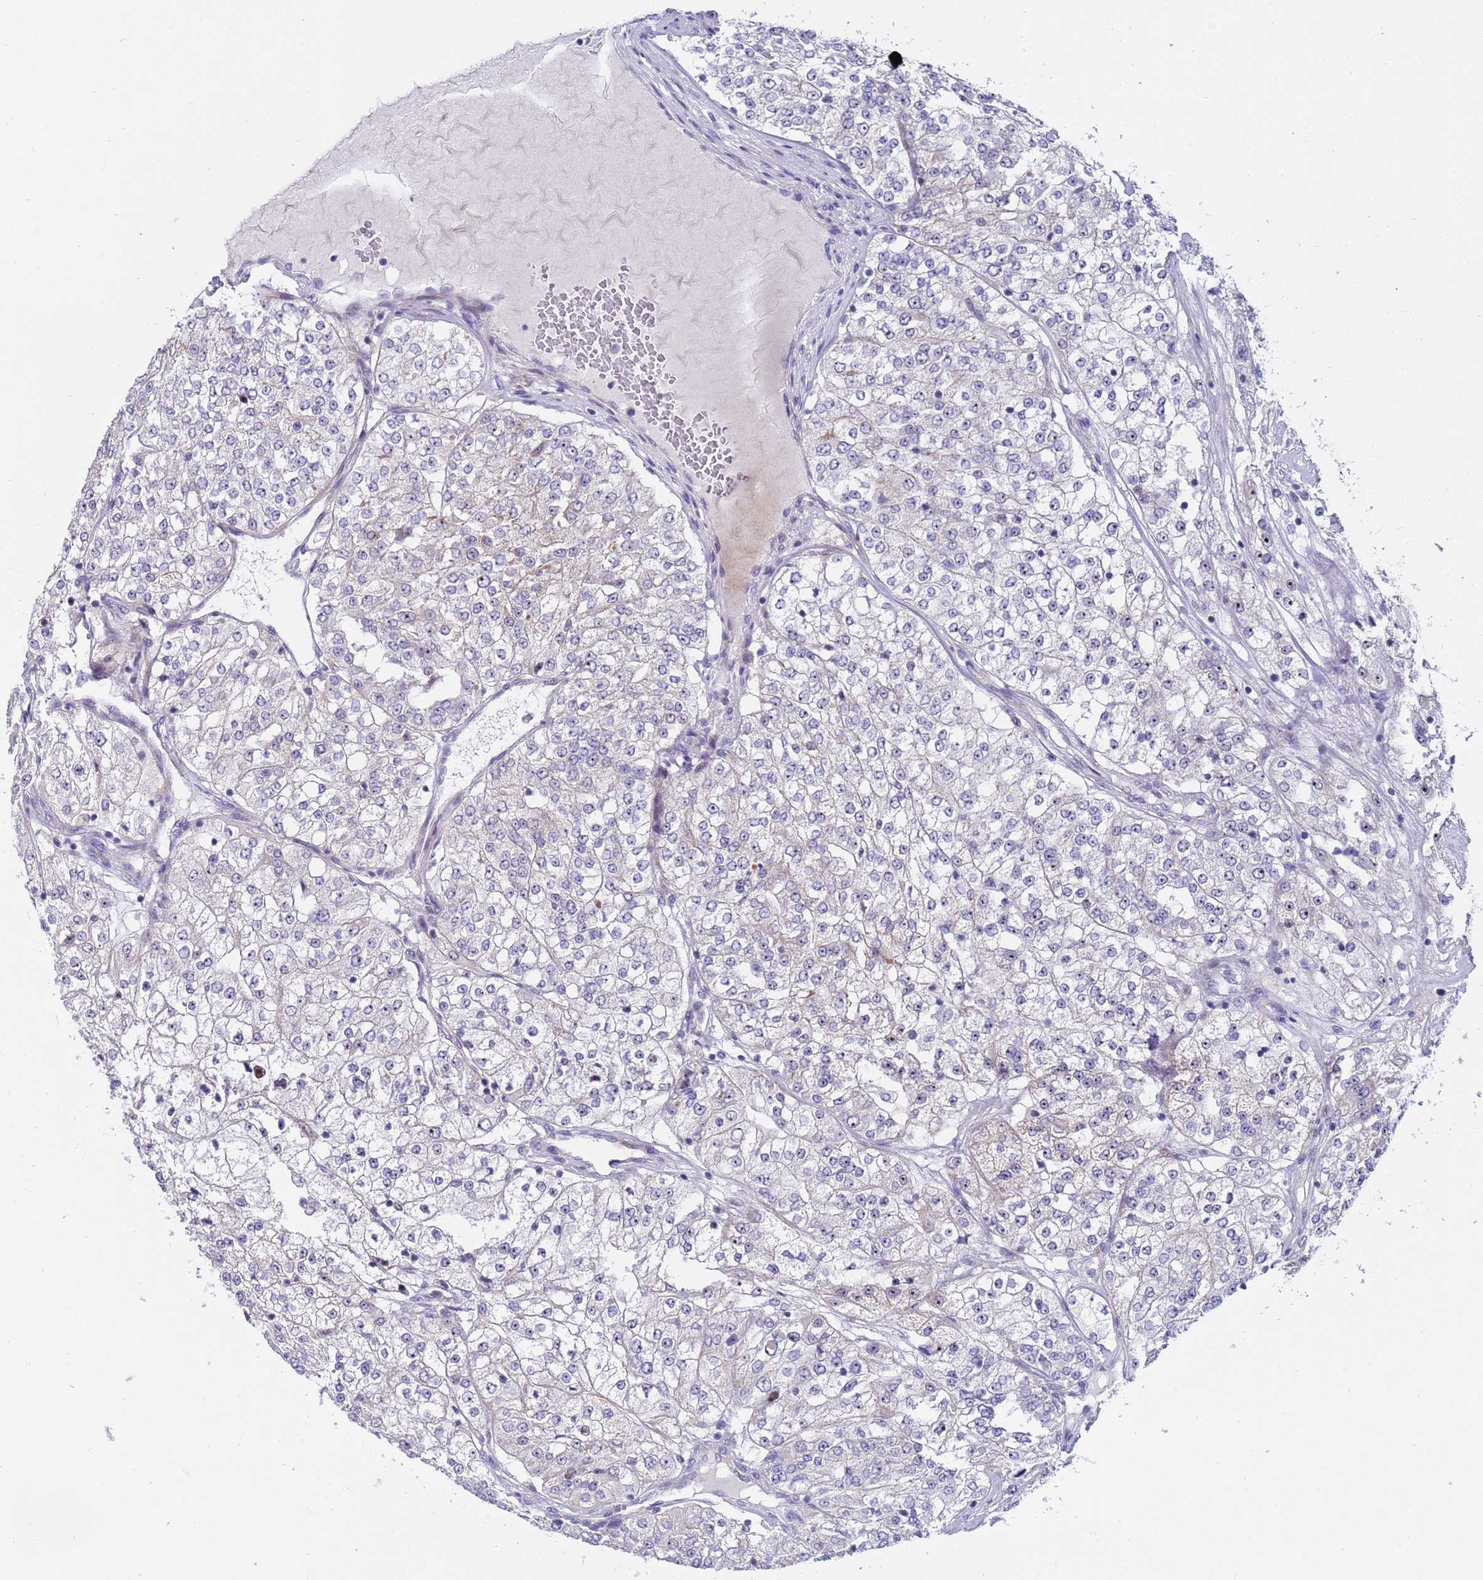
{"staining": {"intensity": "weak", "quantity": "<25%", "location": "nuclear"}, "tissue": "renal cancer", "cell_type": "Tumor cells", "image_type": "cancer", "snomed": [{"axis": "morphology", "description": "Adenocarcinoma, NOS"}, {"axis": "topography", "description": "Kidney"}], "caption": "An image of human renal cancer (adenocarcinoma) is negative for staining in tumor cells.", "gene": "LRATD1", "patient": {"sex": "female", "age": 63}}